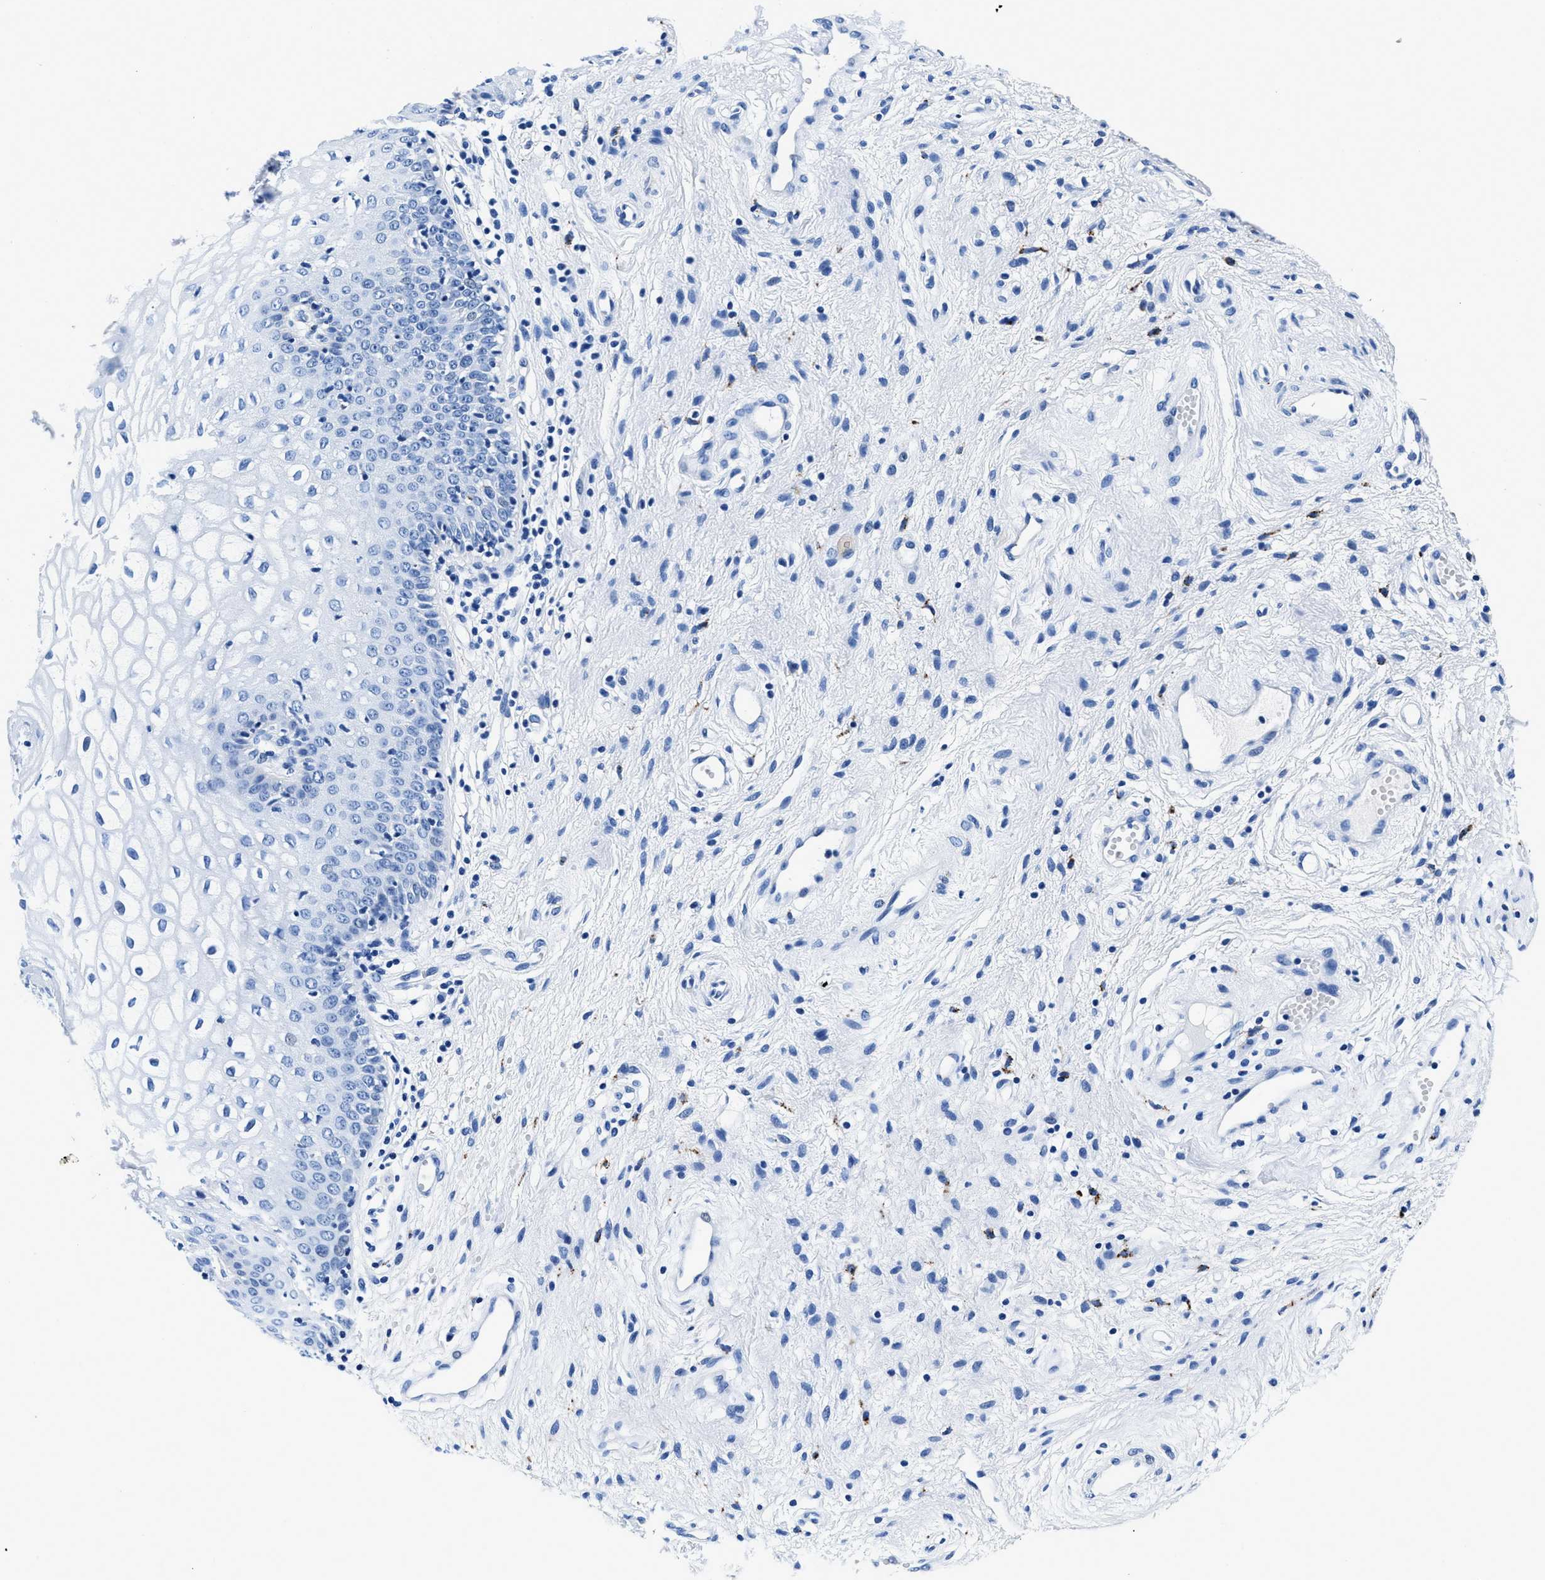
{"staining": {"intensity": "negative", "quantity": "none", "location": "none"}, "tissue": "vagina", "cell_type": "Squamous epithelial cells", "image_type": "normal", "snomed": [{"axis": "morphology", "description": "Normal tissue, NOS"}, {"axis": "topography", "description": "Vagina"}], "caption": "The micrograph reveals no staining of squamous epithelial cells in normal vagina.", "gene": "OR14K1", "patient": {"sex": "female", "age": 34}}